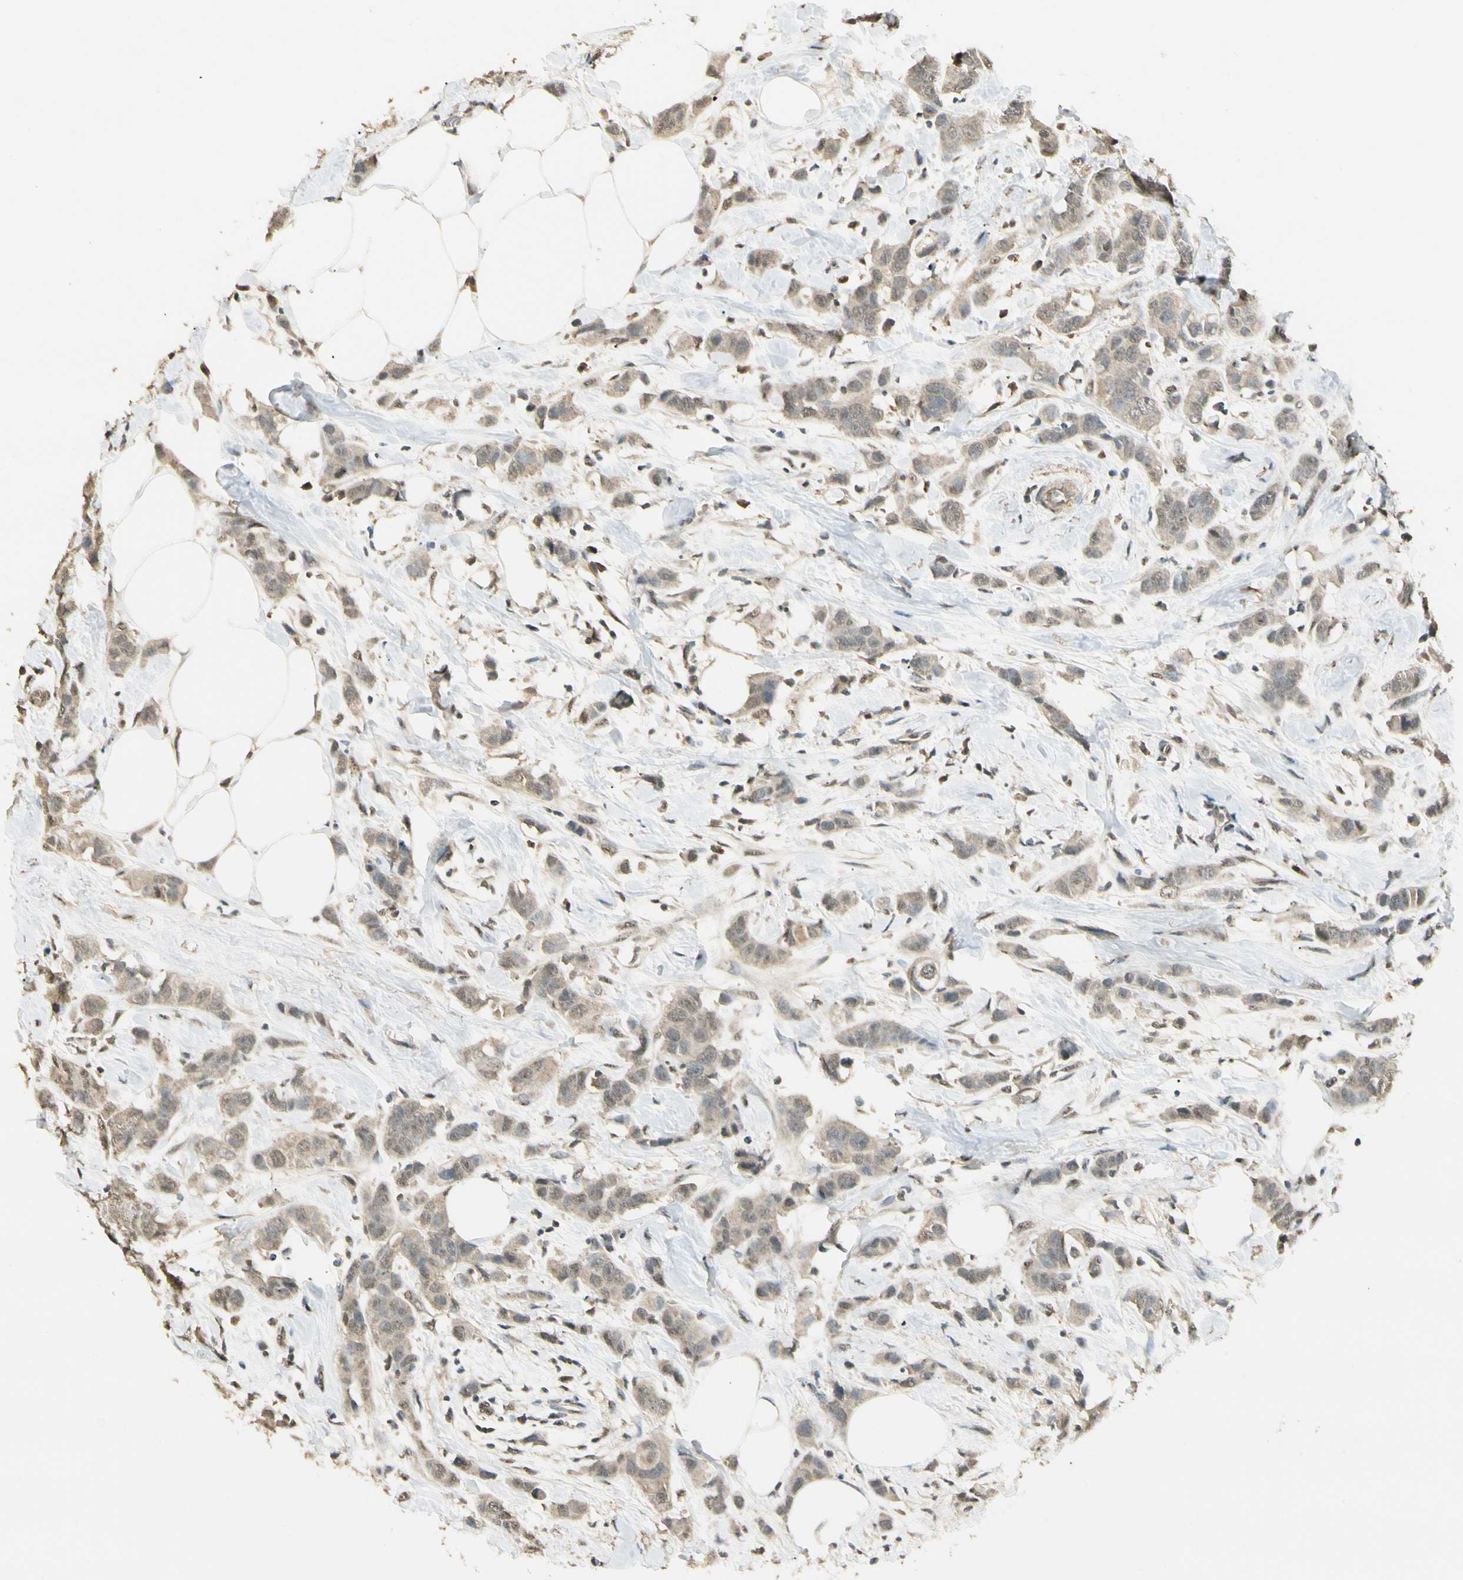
{"staining": {"intensity": "weak", "quantity": ">75%", "location": "cytoplasmic/membranous"}, "tissue": "breast cancer", "cell_type": "Tumor cells", "image_type": "cancer", "snomed": [{"axis": "morphology", "description": "Normal tissue, NOS"}, {"axis": "morphology", "description": "Duct carcinoma"}, {"axis": "topography", "description": "Breast"}], "caption": "Tumor cells reveal low levels of weak cytoplasmic/membranous staining in approximately >75% of cells in breast infiltrating ductal carcinoma. (DAB IHC, brown staining for protein, blue staining for nuclei).", "gene": "SGCA", "patient": {"sex": "female", "age": 50}}